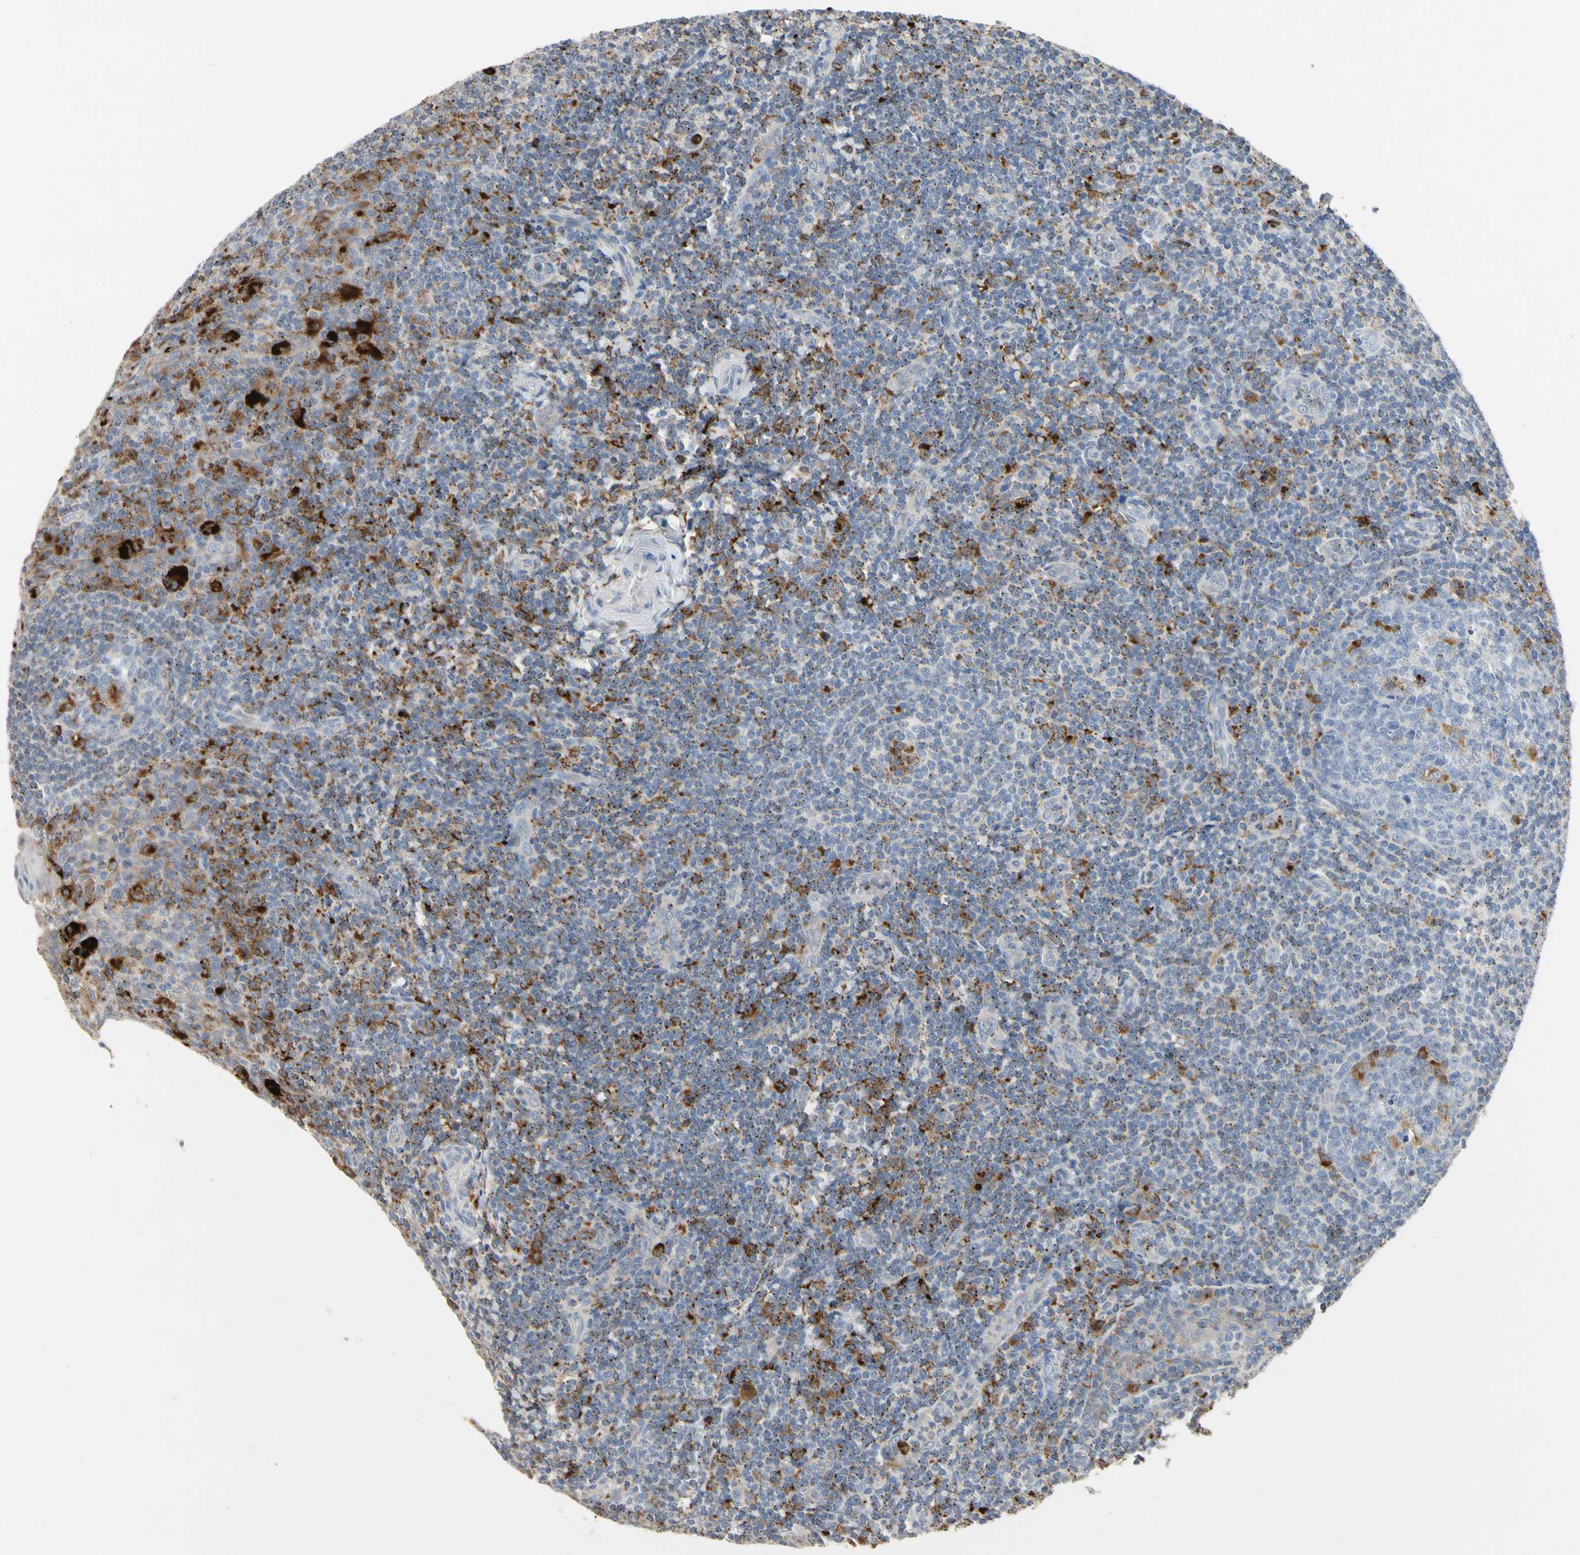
{"staining": {"intensity": "strong", "quantity": "<25%", "location": "cytoplasmic/membranous"}, "tissue": "tonsil", "cell_type": "Germinal center cells", "image_type": "normal", "snomed": [{"axis": "morphology", "description": "Normal tissue, NOS"}, {"axis": "topography", "description": "Tonsil"}], "caption": "IHC photomicrograph of benign human tonsil stained for a protein (brown), which exhibits medium levels of strong cytoplasmic/membranous positivity in about <25% of germinal center cells.", "gene": "ADA2", "patient": {"sex": "male", "age": 31}}